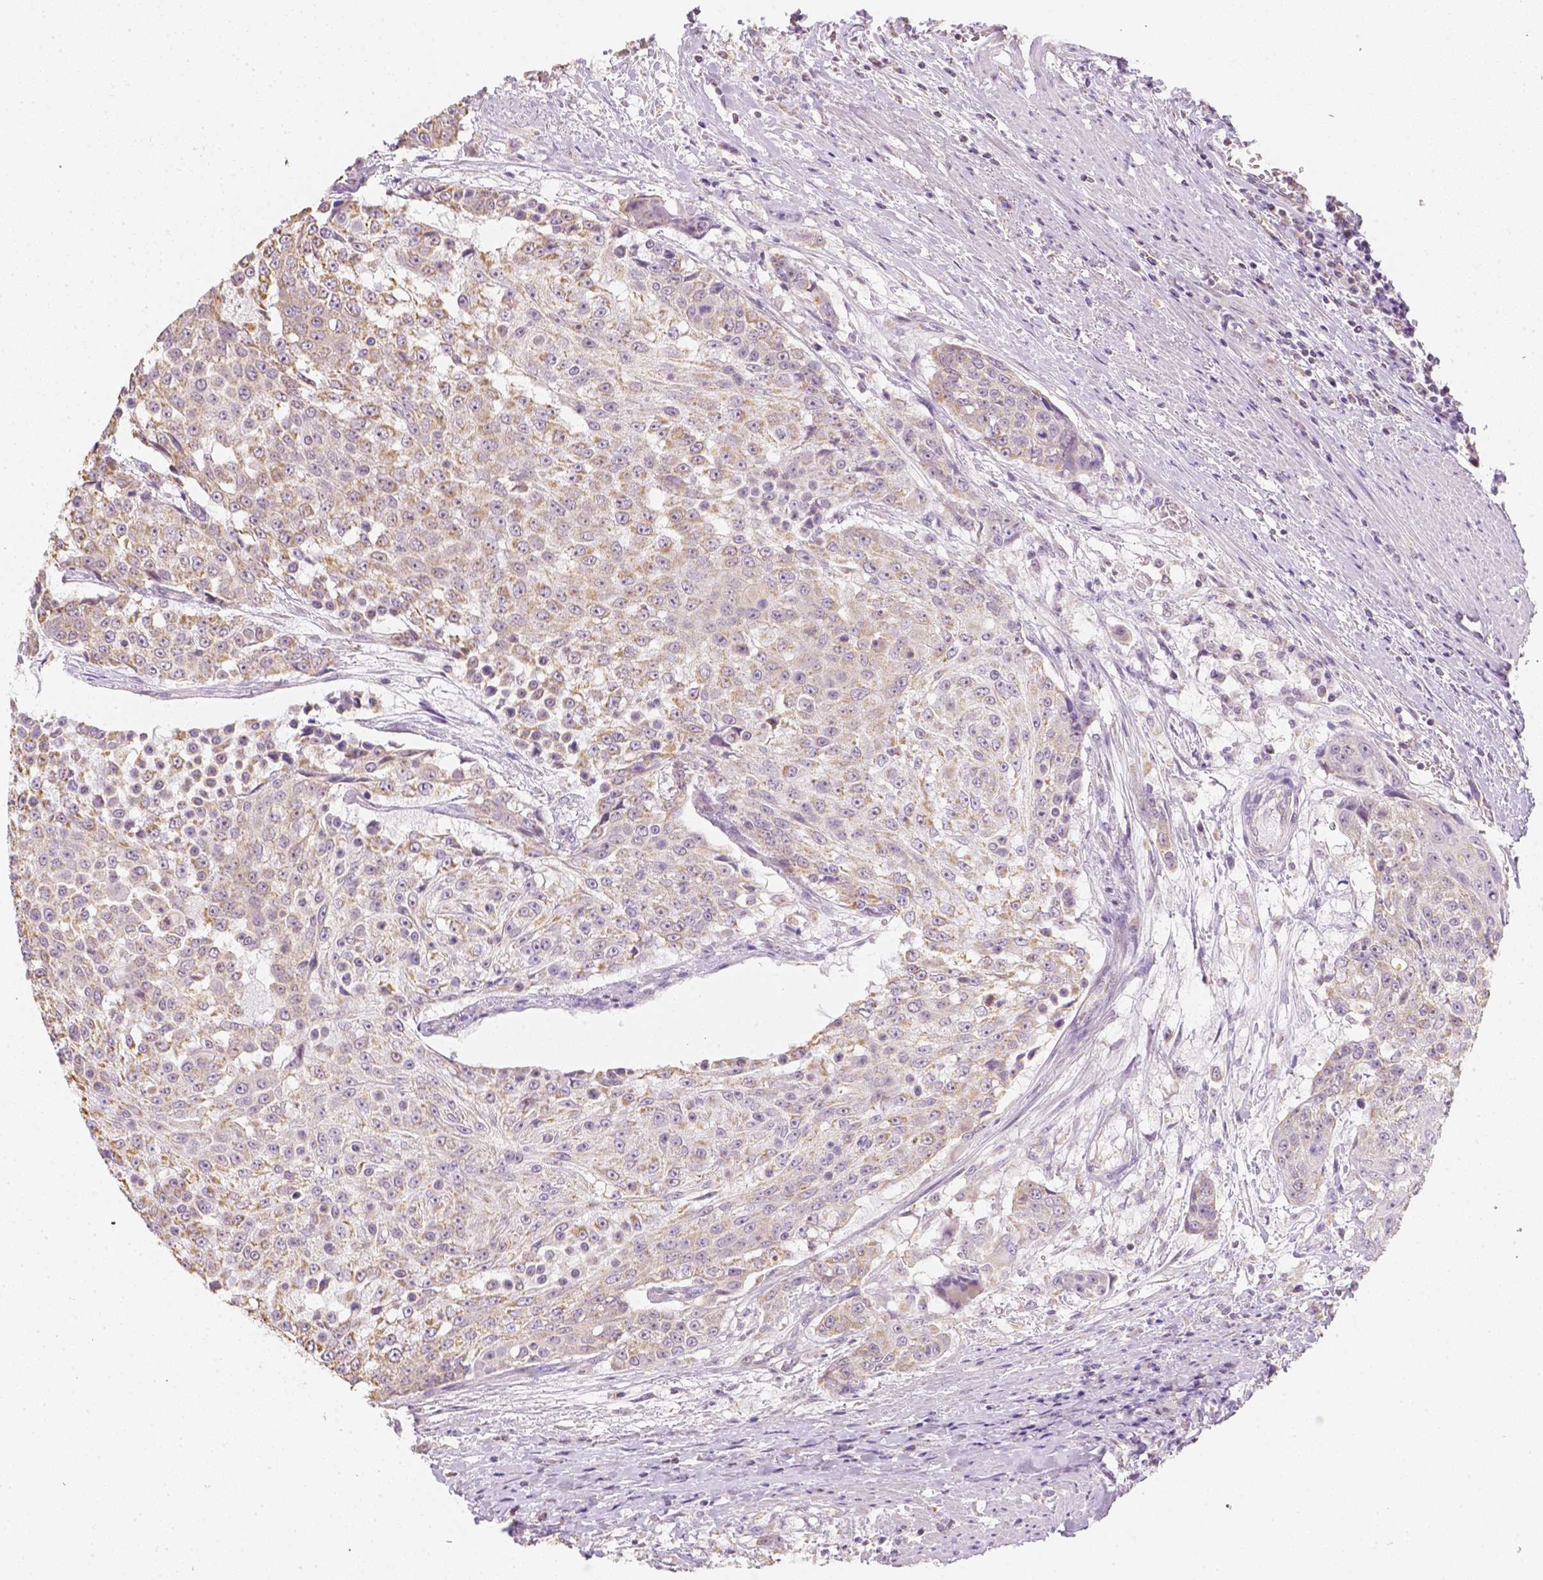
{"staining": {"intensity": "moderate", "quantity": ">75%", "location": "cytoplasmic/membranous"}, "tissue": "urothelial cancer", "cell_type": "Tumor cells", "image_type": "cancer", "snomed": [{"axis": "morphology", "description": "Urothelial carcinoma, High grade"}, {"axis": "topography", "description": "Urinary bladder"}], "caption": "Immunohistochemical staining of urothelial cancer reveals medium levels of moderate cytoplasmic/membranous positivity in about >75% of tumor cells. The staining was performed using DAB (3,3'-diaminobenzidine), with brown indicating positive protein expression. Nuclei are stained blue with hematoxylin.", "gene": "NVL", "patient": {"sex": "female", "age": 63}}